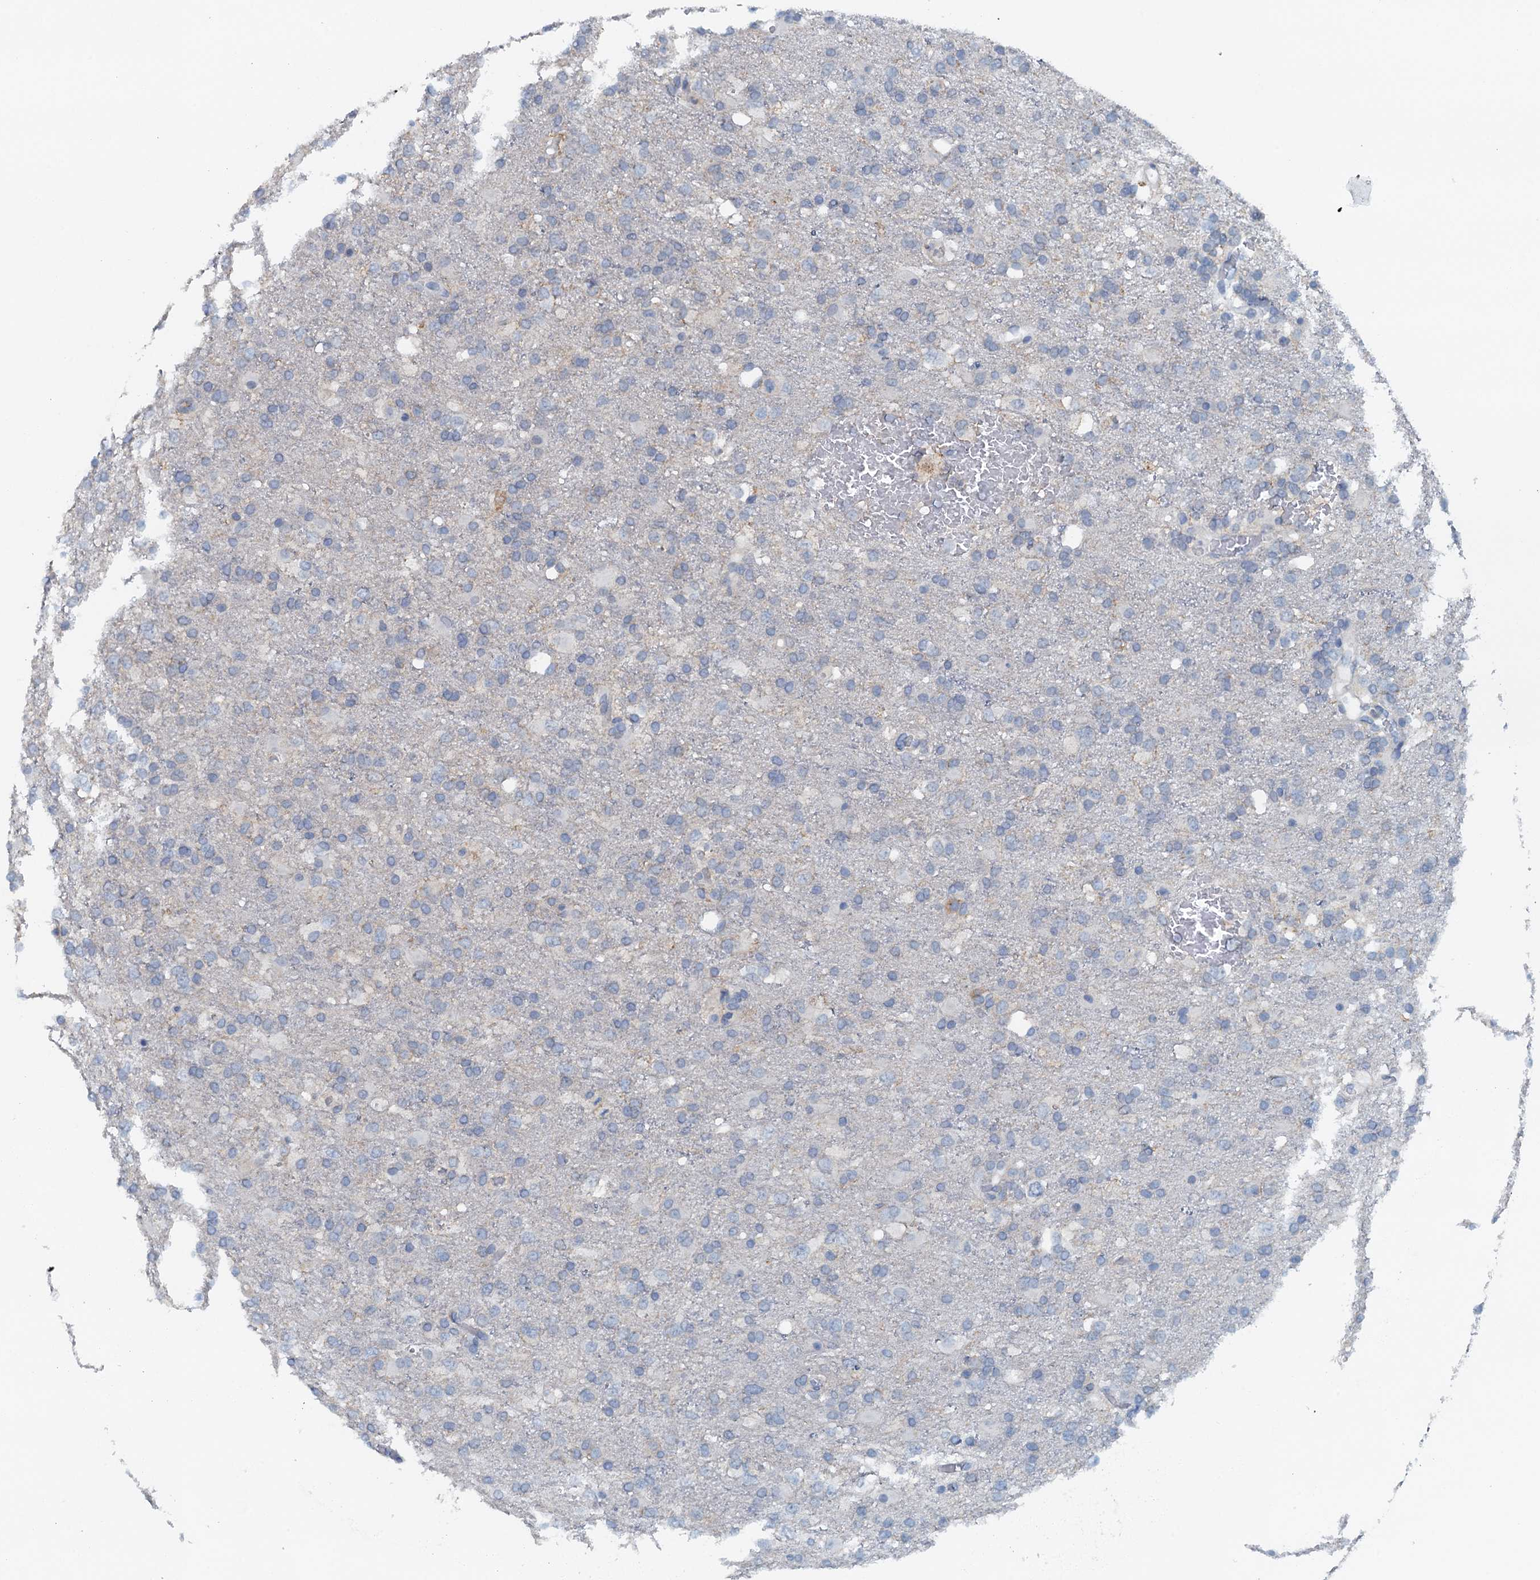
{"staining": {"intensity": "negative", "quantity": "none", "location": "none"}, "tissue": "glioma", "cell_type": "Tumor cells", "image_type": "cancer", "snomed": [{"axis": "morphology", "description": "Glioma, malignant, High grade"}, {"axis": "topography", "description": "Brain"}], "caption": "IHC histopathology image of human malignant glioma (high-grade) stained for a protein (brown), which reveals no positivity in tumor cells.", "gene": "THAP10", "patient": {"sex": "female", "age": 74}}